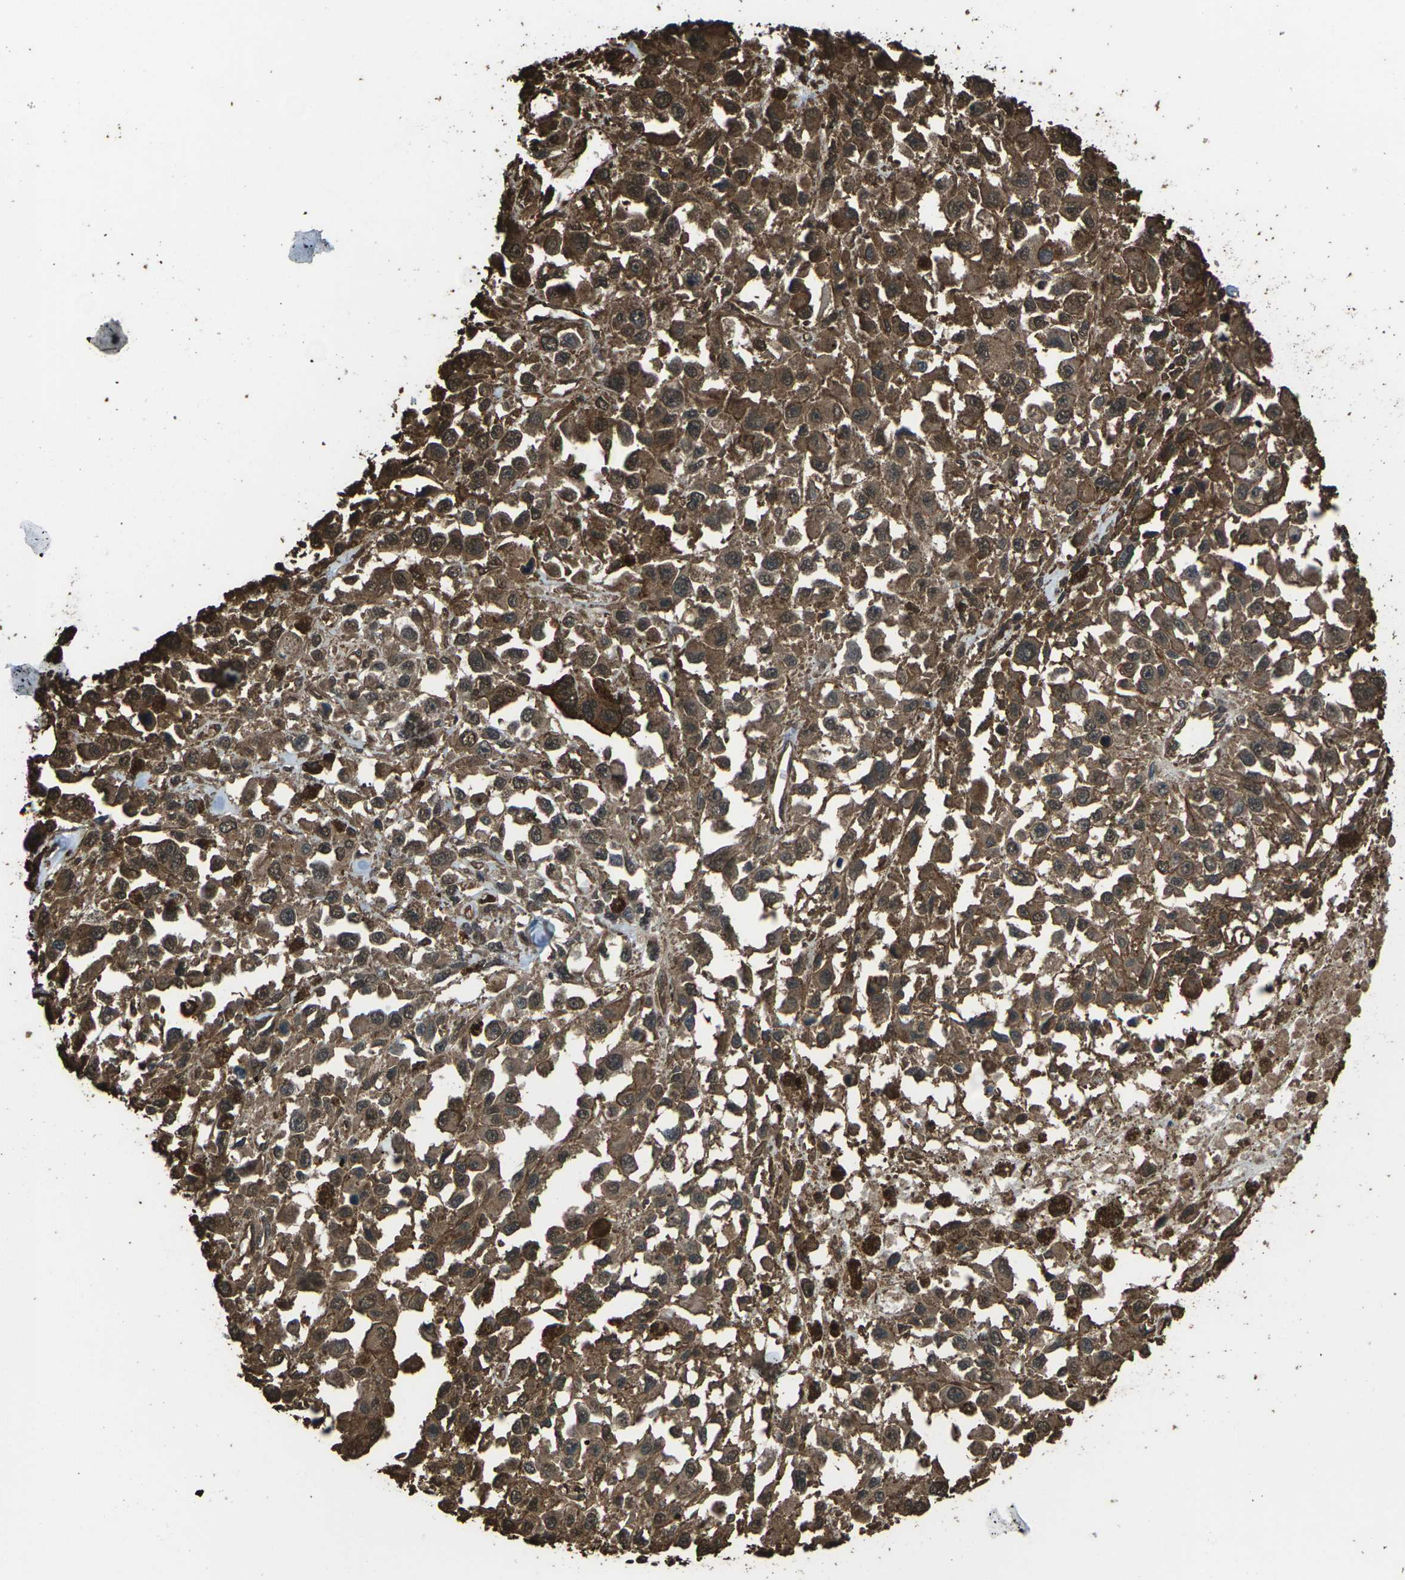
{"staining": {"intensity": "moderate", "quantity": ">75%", "location": "cytoplasmic/membranous"}, "tissue": "melanoma", "cell_type": "Tumor cells", "image_type": "cancer", "snomed": [{"axis": "morphology", "description": "Malignant melanoma, Metastatic site"}, {"axis": "topography", "description": "Lymph node"}], "caption": "Moderate cytoplasmic/membranous protein staining is present in approximately >75% of tumor cells in melanoma.", "gene": "DHPS", "patient": {"sex": "male", "age": 59}}